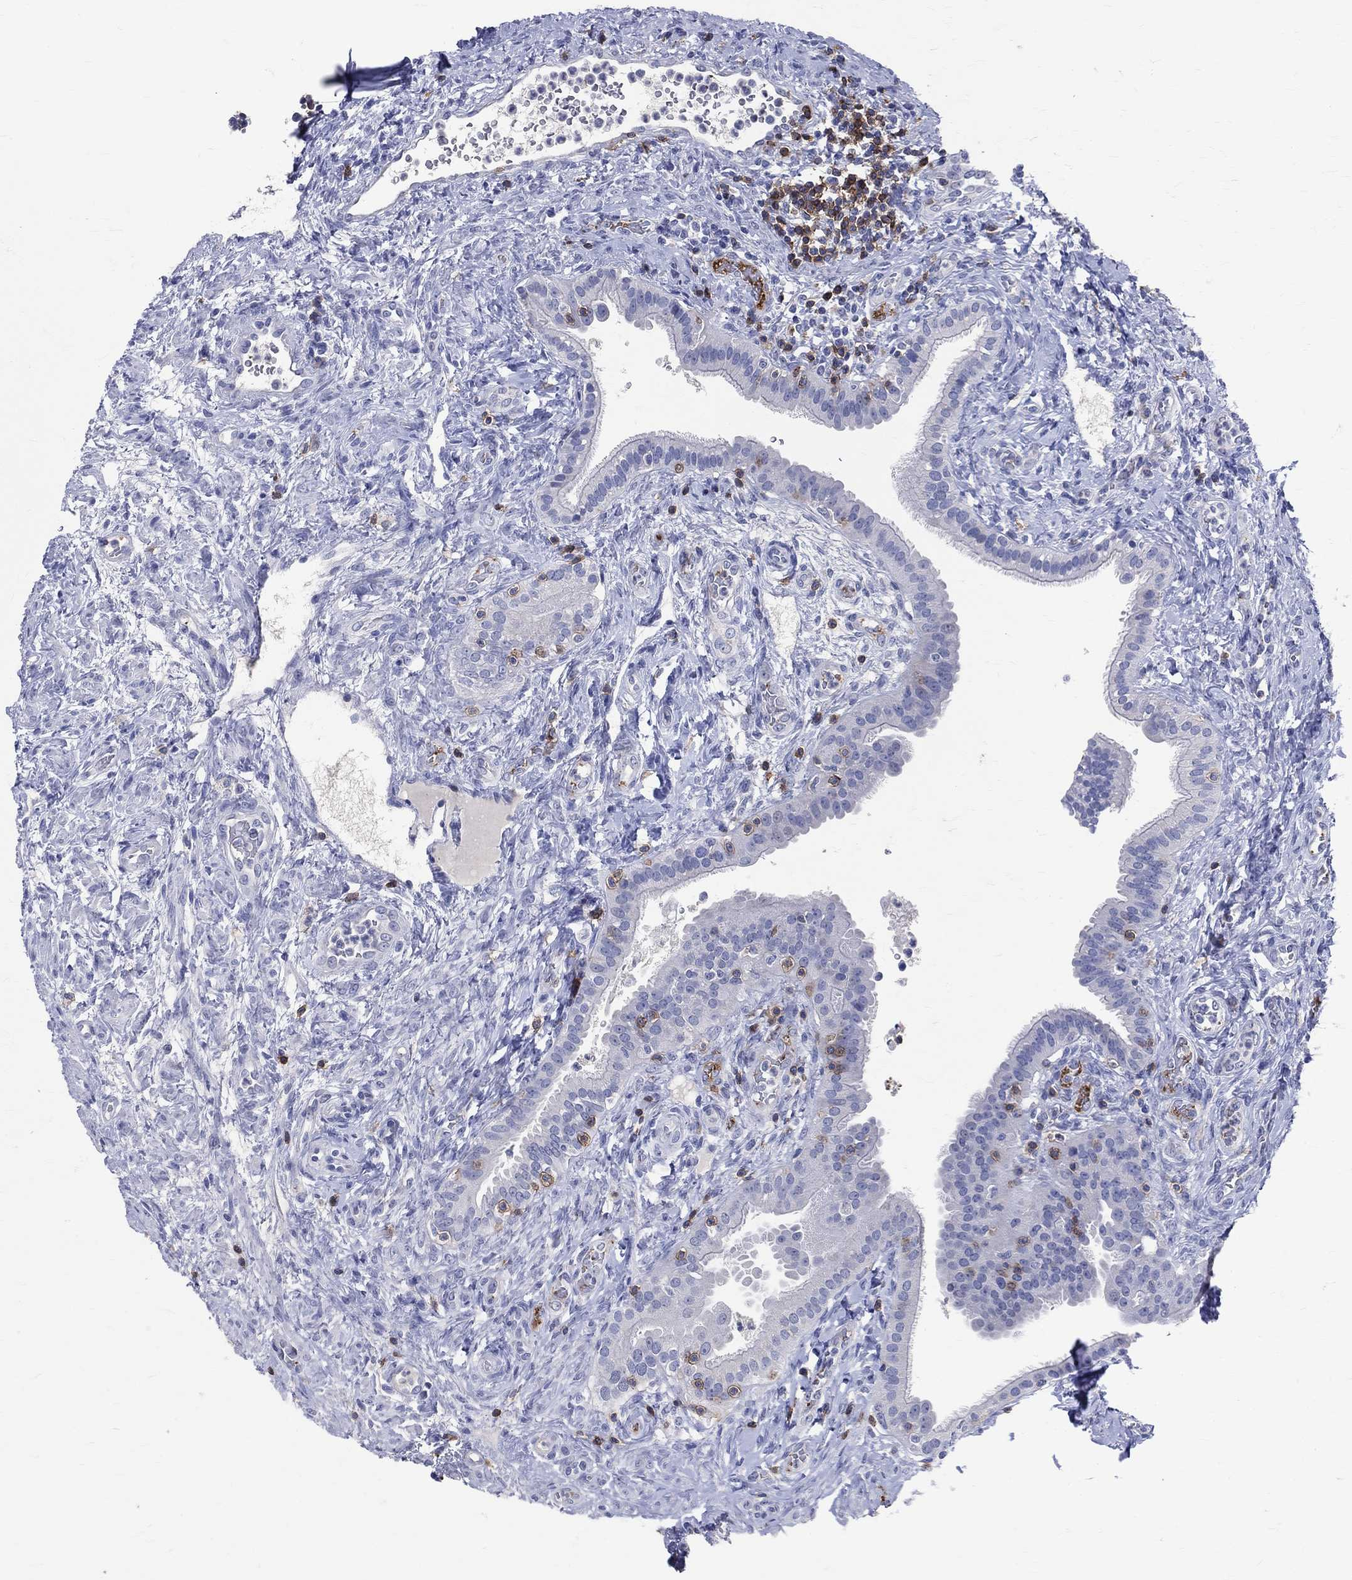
{"staining": {"intensity": "negative", "quantity": "none", "location": "none"}, "tissue": "fallopian tube", "cell_type": "Glandular cells", "image_type": "normal", "snomed": [{"axis": "morphology", "description": "Normal tissue, NOS"}, {"axis": "topography", "description": "Fallopian tube"}], "caption": "Fallopian tube was stained to show a protein in brown. There is no significant expression in glandular cells. (DAB (3,3'-diaminobenzidine) immunohistochemistry, high magnification).", "gene": "LAT", "patient": {"sex": "female", "age": 41}}